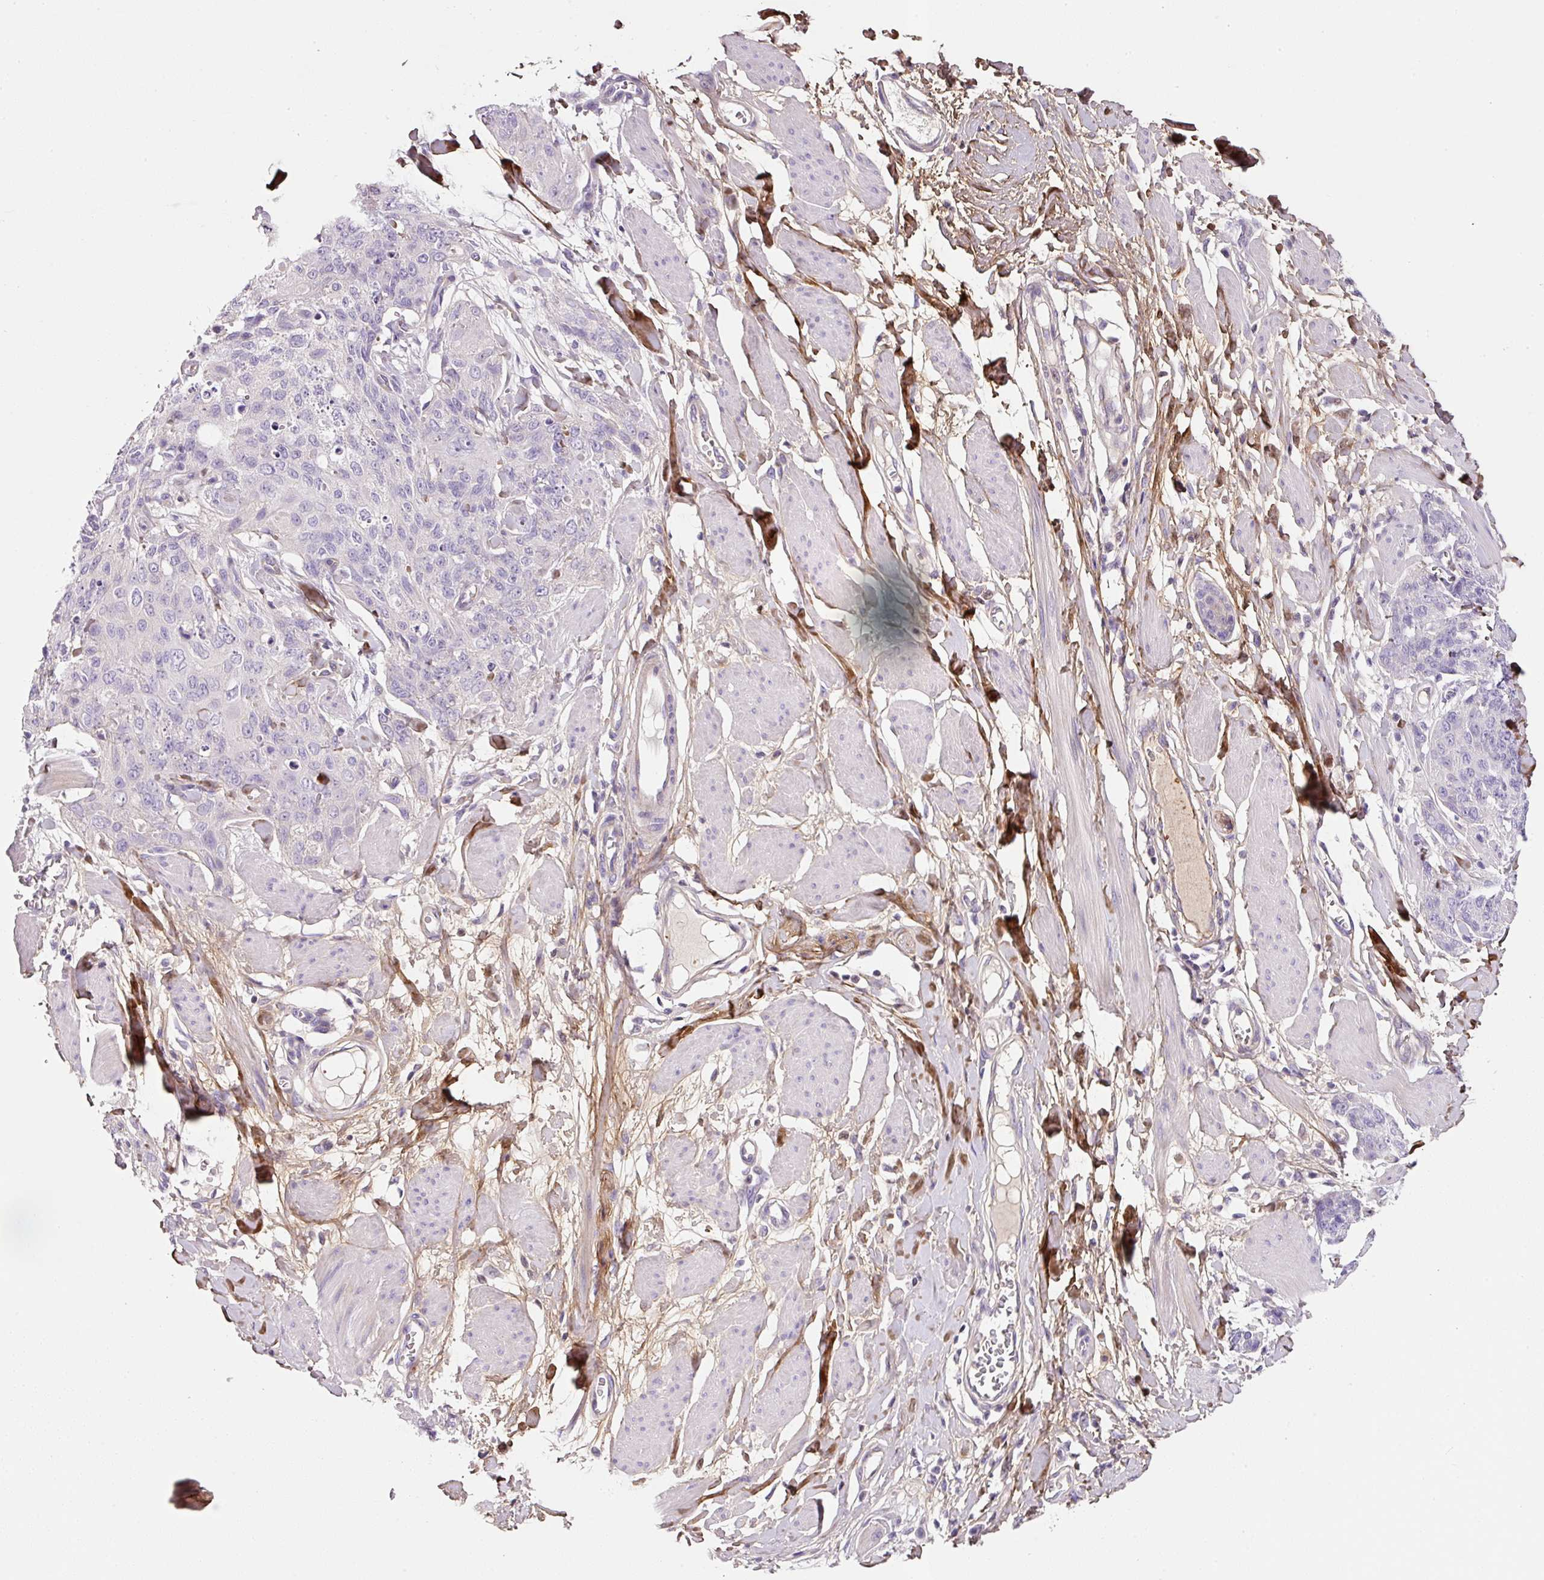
{"staining": {"intensity": "negative", "quantity": "none", "location": "none"}, "tissue": "skin cancer", "cell_type": "Tumor cells", "image_type": "cancer", "snomed": [{"axis": "morphology", "description": "Squamous cell carcinoma, NOS"}, {"axis": "topography", "description": "Skin"}, {"axis": "topography", "description": "Vulva"}], "caption": "The histopathology image demonstrates no significant expression in tumor cells of skin cancer (squamous cell carcinoma). (DAB immunohistochemistry (IHC), high magnification).", "gene": "SOS2", "patient": {"sex": "female", "age": 85}}